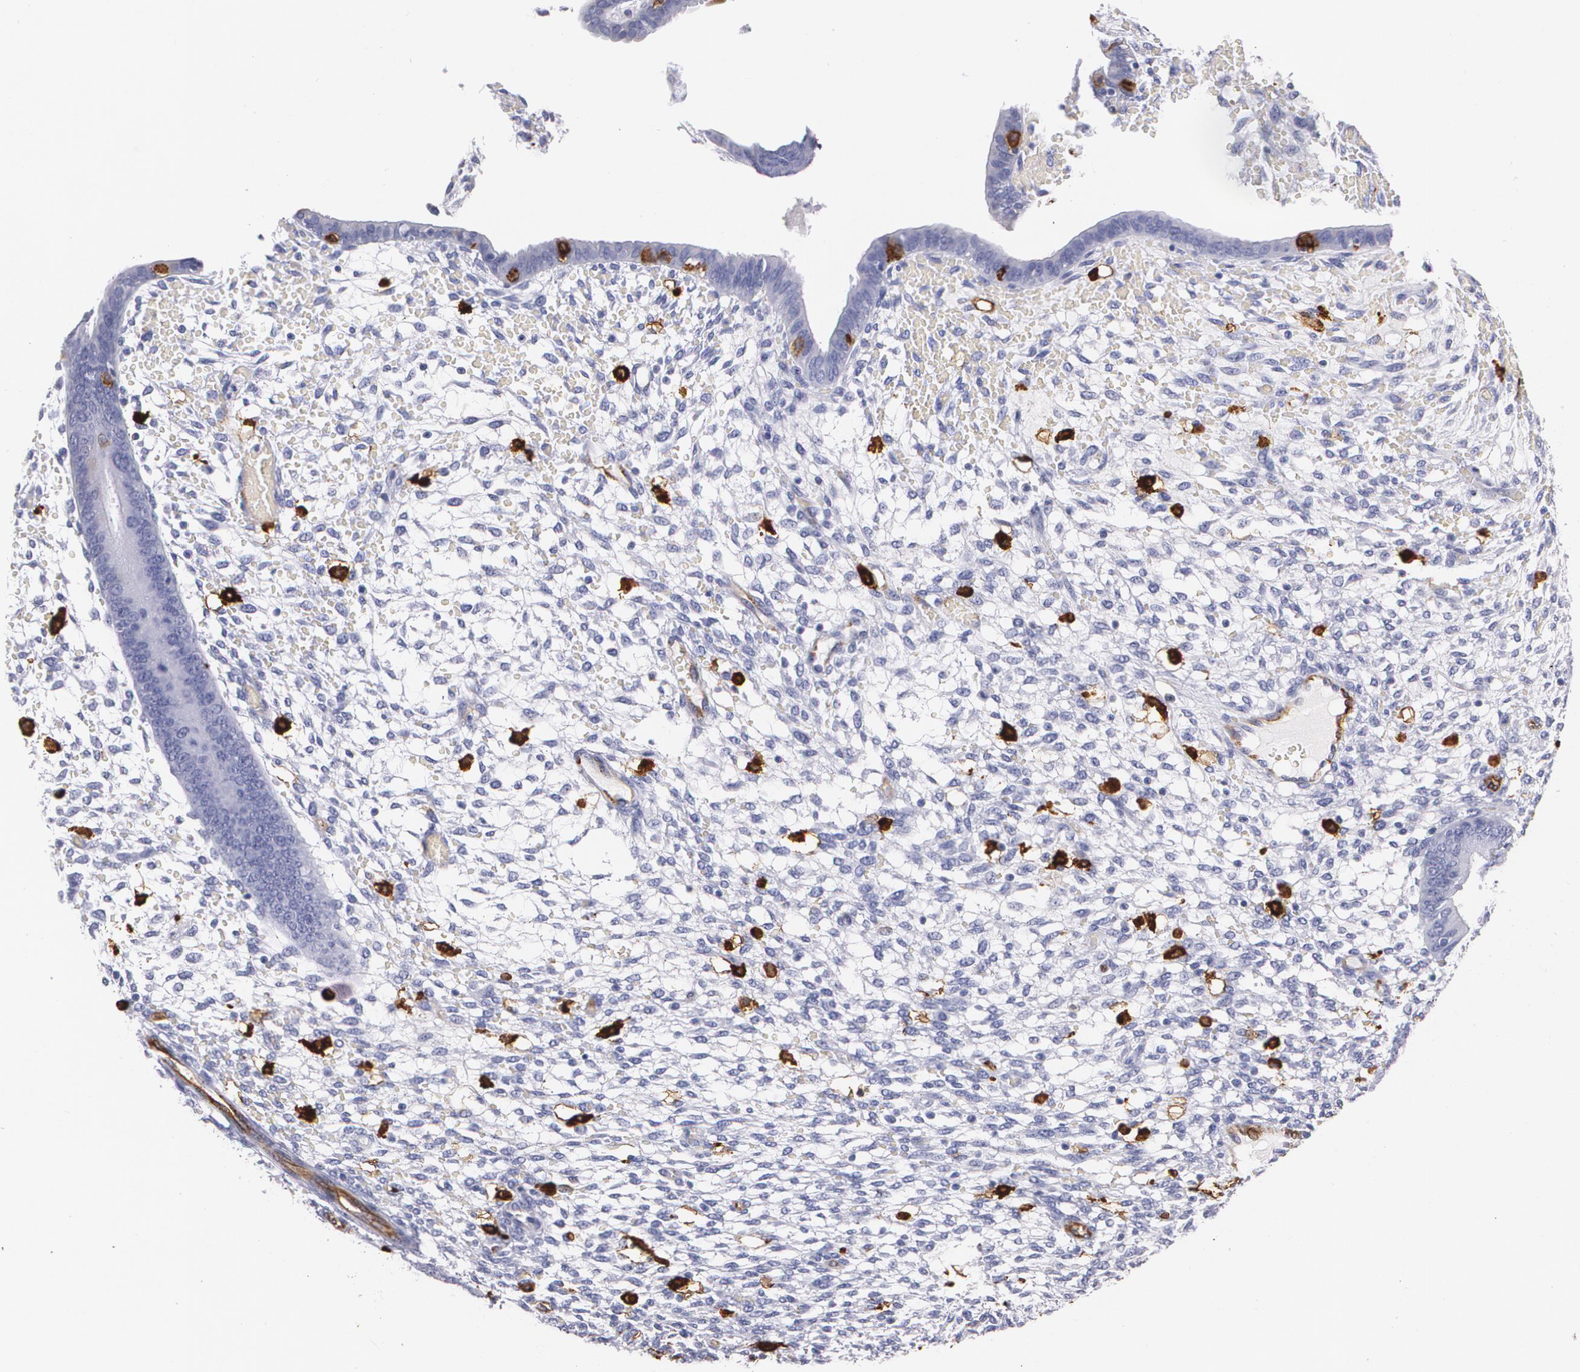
{"staining": {"intensity": "strong", "quantity": "<25%", "location": "cytoplasmic/membranous"}, "tissue": "endometrium", "cell_type": "Cells in endometrial stroma", "image_type": "normal", "snomed": [{"axis": "morphology", "description": "Normal tissue, NOS"}, {"axis": "topography", "description": "Endometrium"}], "caption": "Protein expression analysis of normal endometrium displays strong cytoplasmic/membranous positivity in about <25% of cells in endometrial stroma. Immunohistochemistry (ihc) stains the protein in brown and the nuclei are stained blue.", "gene": "HLA", "patient": {"sex": "female", "age": 42}}